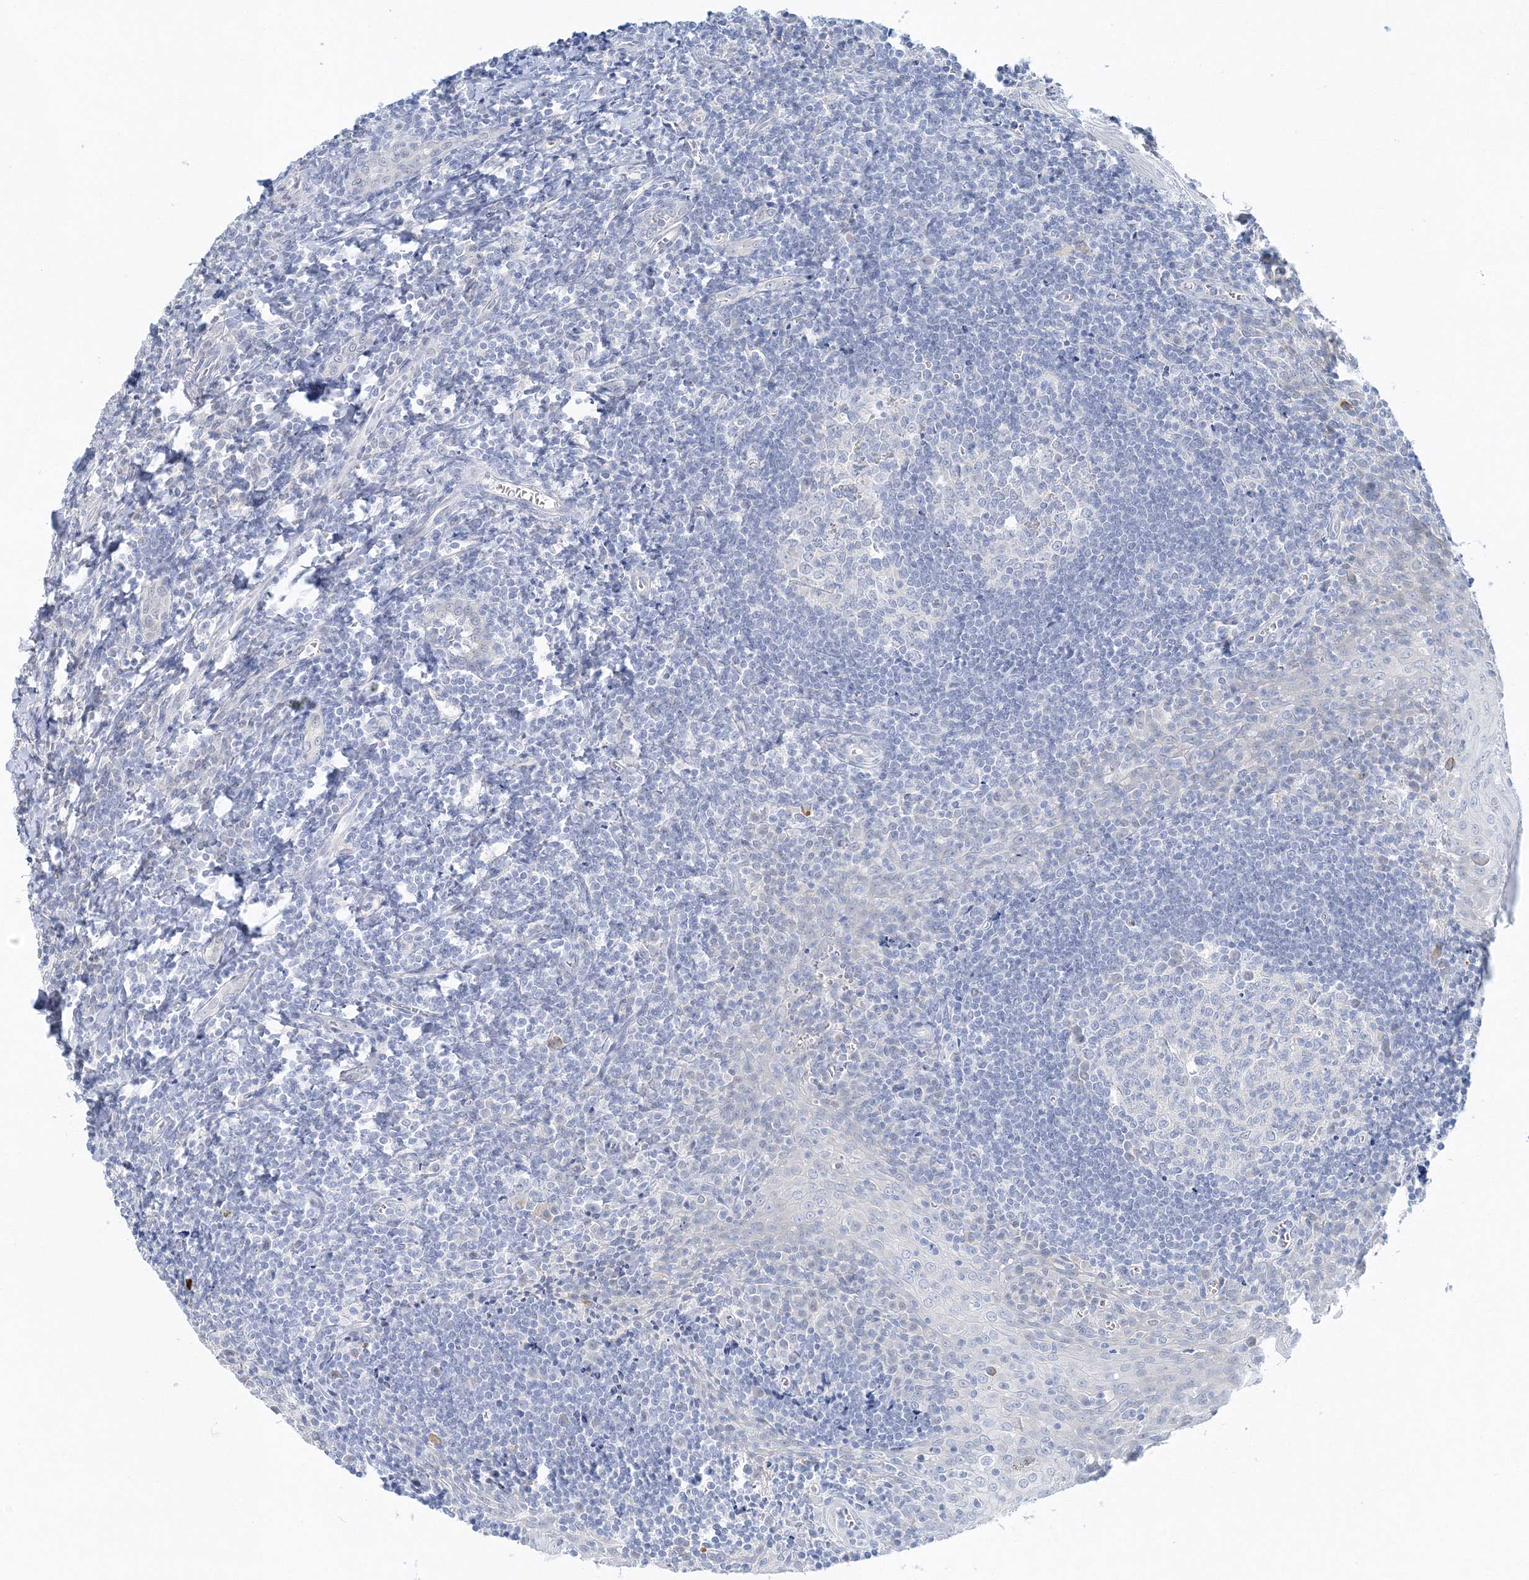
{"staining": {"intensity": "negative", "quantity": "none", "location": "none"}, "tissue": "tonsil", "cell_type": "Germinal center cells", "image_type": "normal", "snomed": [{"axis": "morphology", "description": "Normal tissue, NOS"}, {"axis": "topography", "description": "Tonsil"}], "caption": "Histopathology image shows no significant protein staining in germinal center cells of normal tonsil.", "gene": "VILL", "patient": {"sex": "male", "age": 27}}